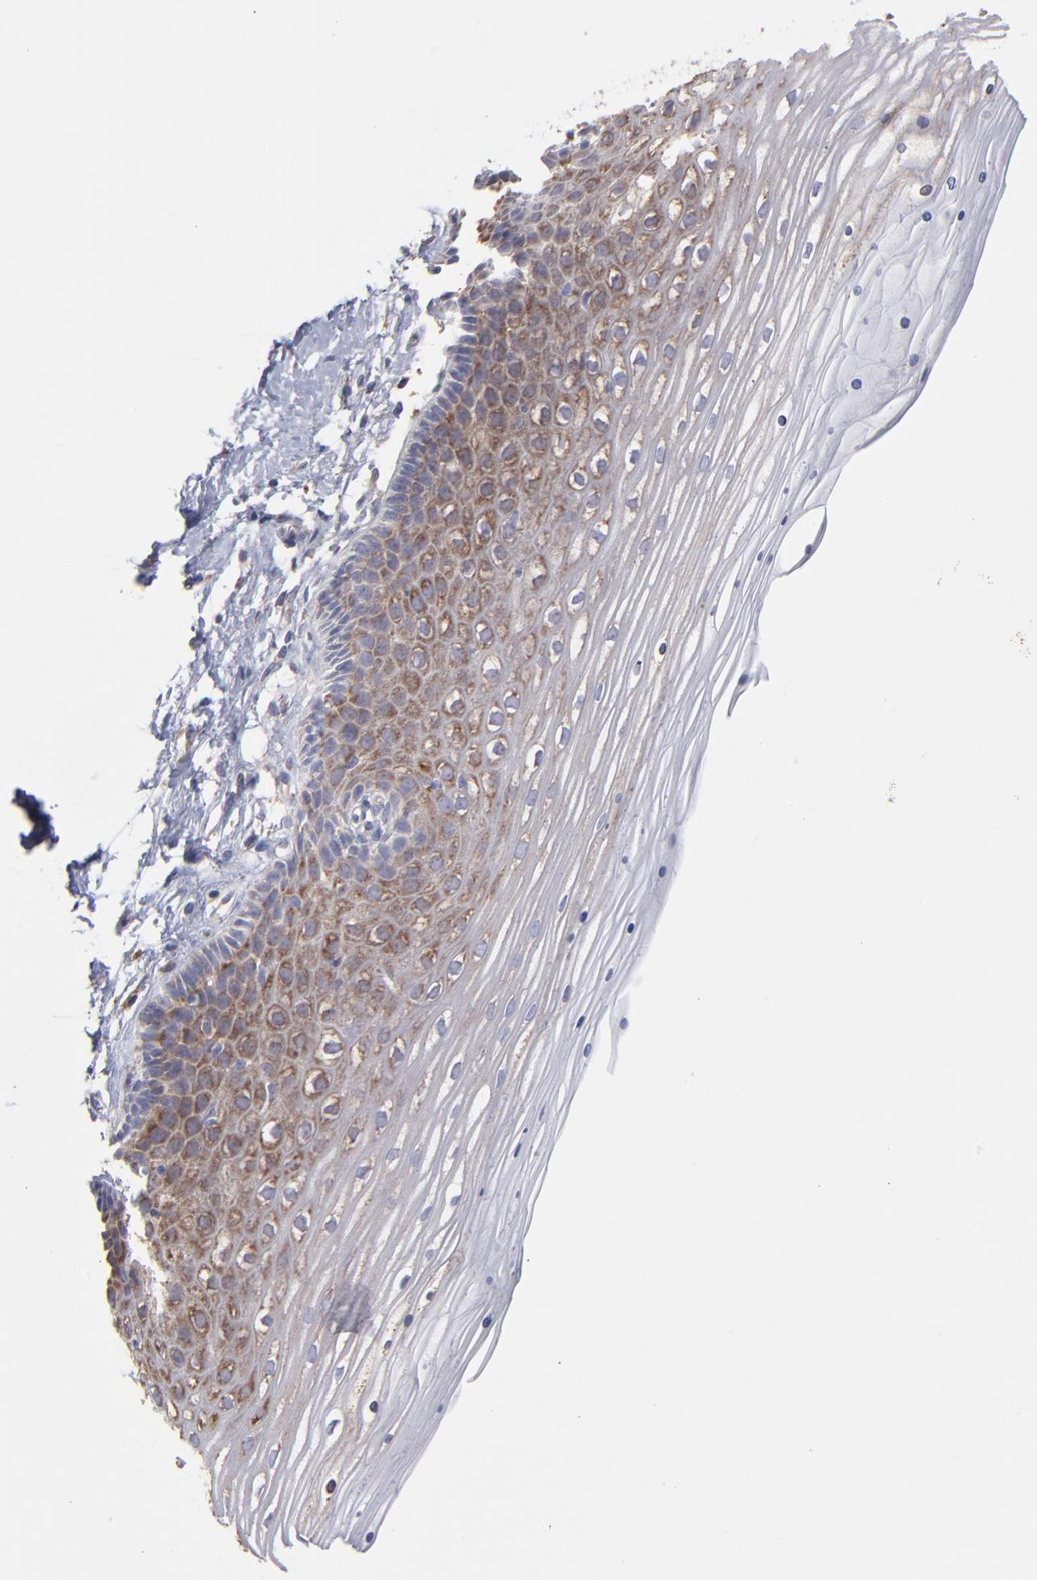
{"staining": {"intensity": "negative", "quantity": "none", "location": "none"}, "tissue": "cervix", "cell_type": "Glandular cells", "image_type": "normal", "snomed": [{"axis": "morphology", "description": "Normal tissue, NOS"}, {"axis": "topography", "description": "Cervix"}], "caption": "The micrograph reveals no significant expression in glandular cells of cervix.", "gene": "RPLP0", "patient": {"sex": "female", "age": 39}}